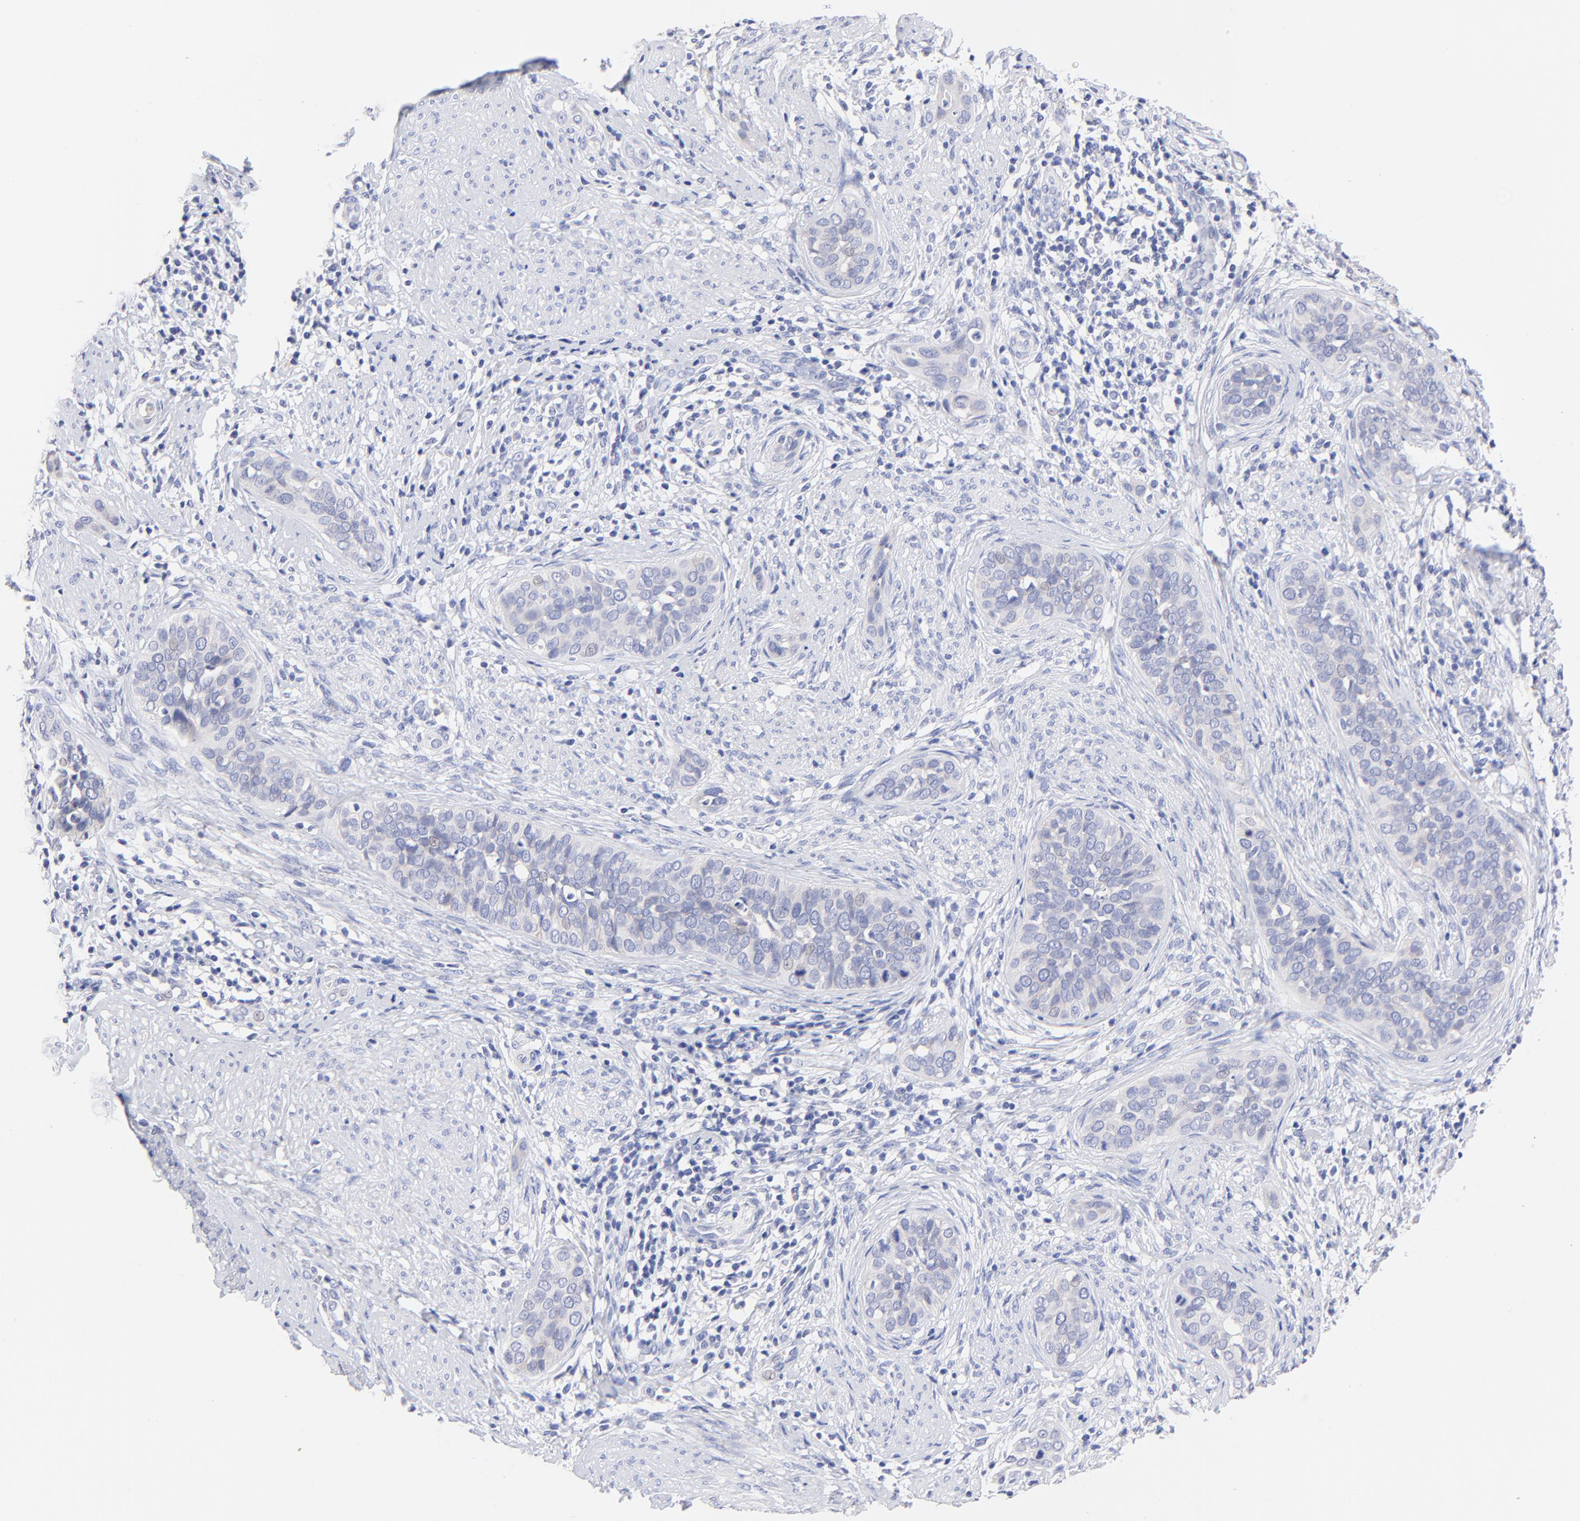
{"staining": {"intensity": "negative", "quantity": "none", "location": "none"}, "tissue": "cervical cancer", "cell_type": "Tumor cells", "image_type": "cancer", "snomed": [{"axis": "morphology", "description": "Squamous cell carcinoma, NOS"}, {"axis": "topography", "description": "Cervix"}], "caption": "An image of cervical cancer stained for a protein demonstrates no brown staining in tumor cells.", "gene": "EBP", "patient": {"sex": "female", "age": 31}}